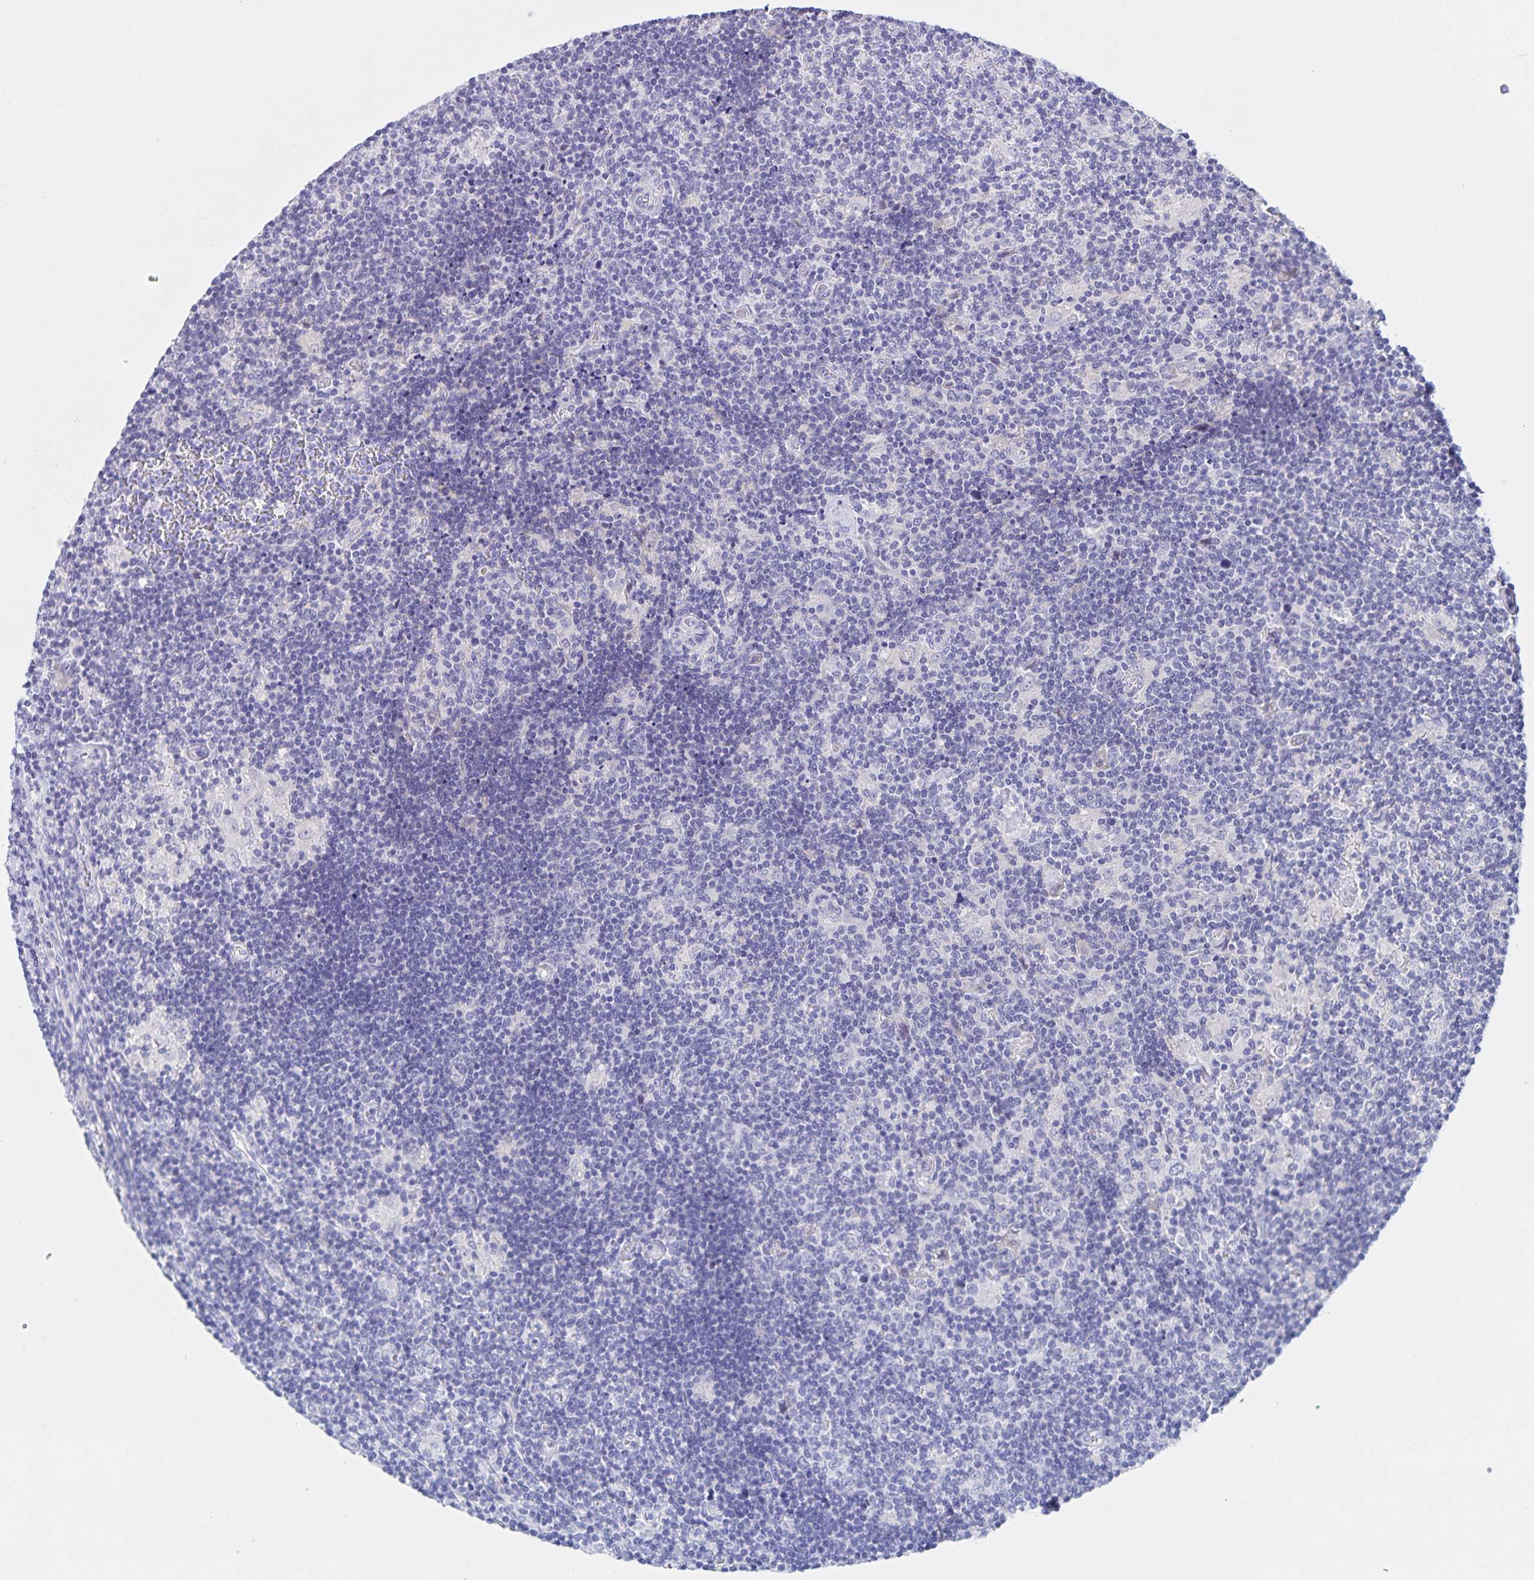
{"staining": {"intensity": "negative", "quantity": "none", "location": "none"}, "tissue": "lymphoma", "cell_type": "Tumor cells", "image_type": "cancer", "snomed": [{"axis": "morphology", "description": "Hodgkin's disease, NOS"}, {"axis": "topography", "description": "Lymph node"}], "caption": "There is no significant expression in tumor cells of Hodgkin's disease.", "gene": "DMGDH", "patient": {"sex": "male", "age": 40}}